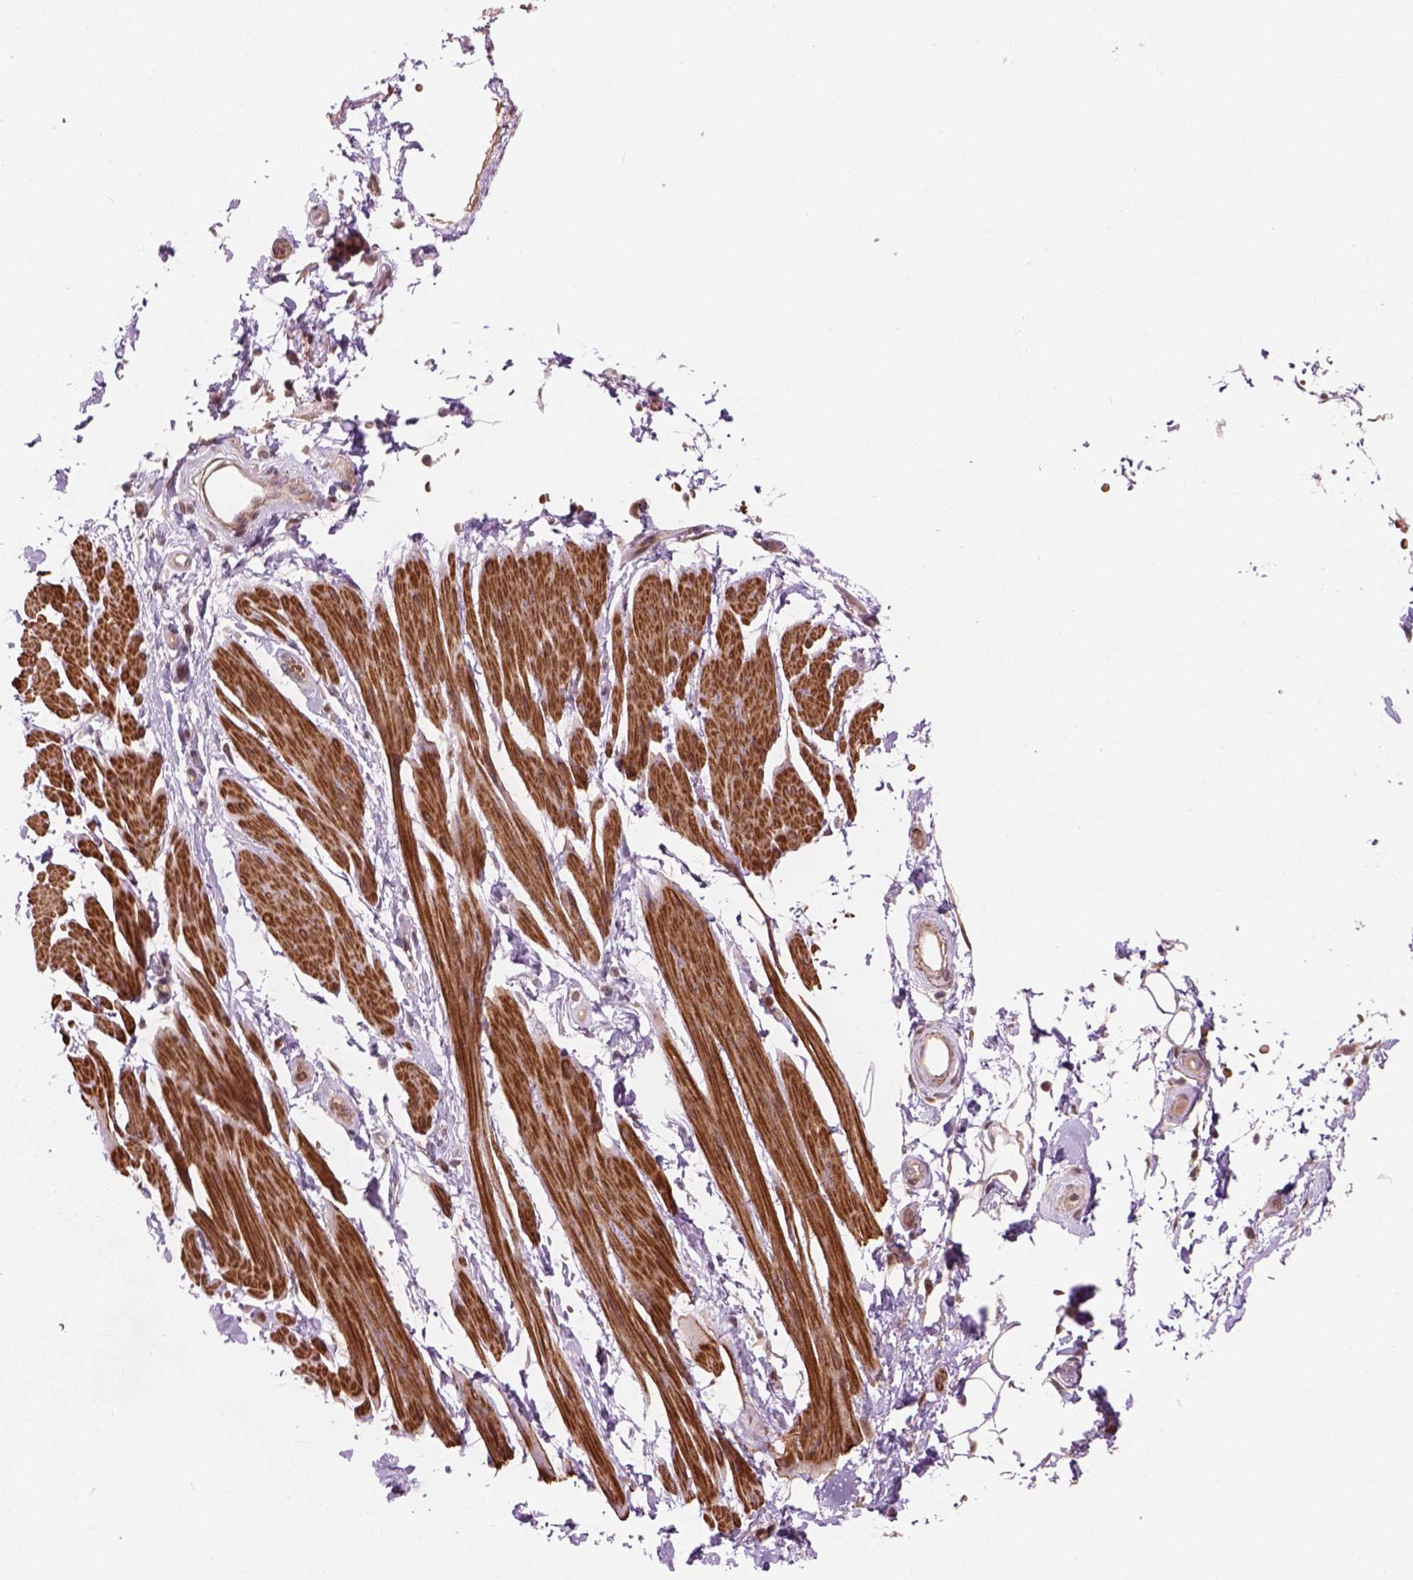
{"staining": {"intensity": "weak", "quantity": ">75%", "location": "nuclear"}, "tissue": "adipose tissue", "cell_type": "Adipocytes", "image_type": "normal", "snomed": [{"axis": "morphology", "description": "Normal tissue, NOS"}, {"axis": "topography", "description": "Anal"}, {"axis": "topography", "description": "Peripheral nerve tissue"}], "caption": "Protein expression by IHC displays weak nuclear expression in approximately >75% of adipocytes in benign adipose tissue.", "gene": "PSMD11", "patient": {"sex": "male", "age": 51}}